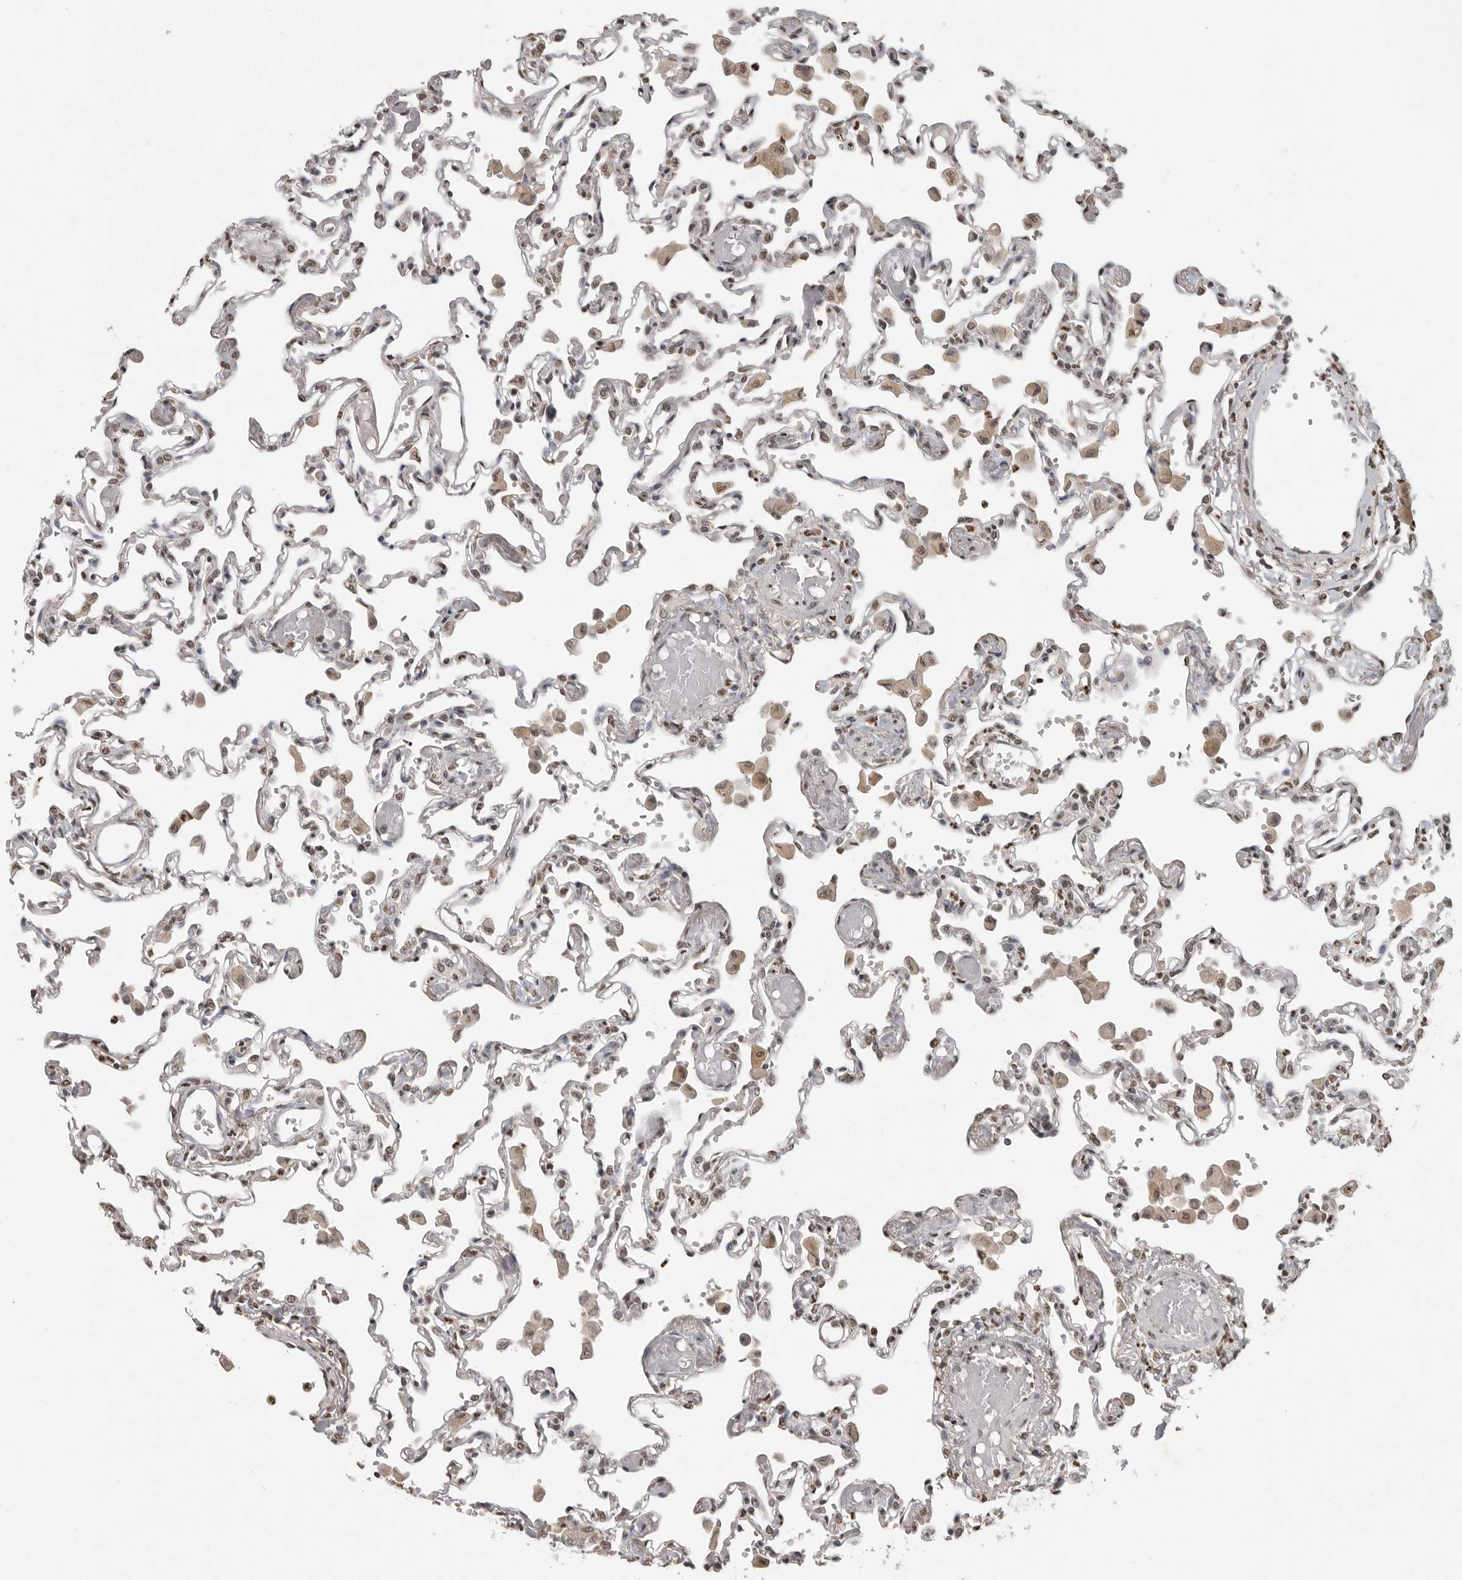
{"staining": {"intensity": "weak", "quantity": "25%-75%", "location": "nuclear"}, "tissue": "lung", "cell_type": "Alveolar cells", "image_type": "normal", "snomed": [{"axis": "morphology", "description": "Normal tissue, NOS"}, {"axis": "topography", "description": "Bronchus"}, {"axis": "topography", "description": "Lung"}], "caption": "IHC (DAB) staining of unremarkable lung shows weak nuclear protein positivity in about 25%-75% of alveolar cells.", "gene": "WDR45", "patient": {"sex": "female", "age": 49}}